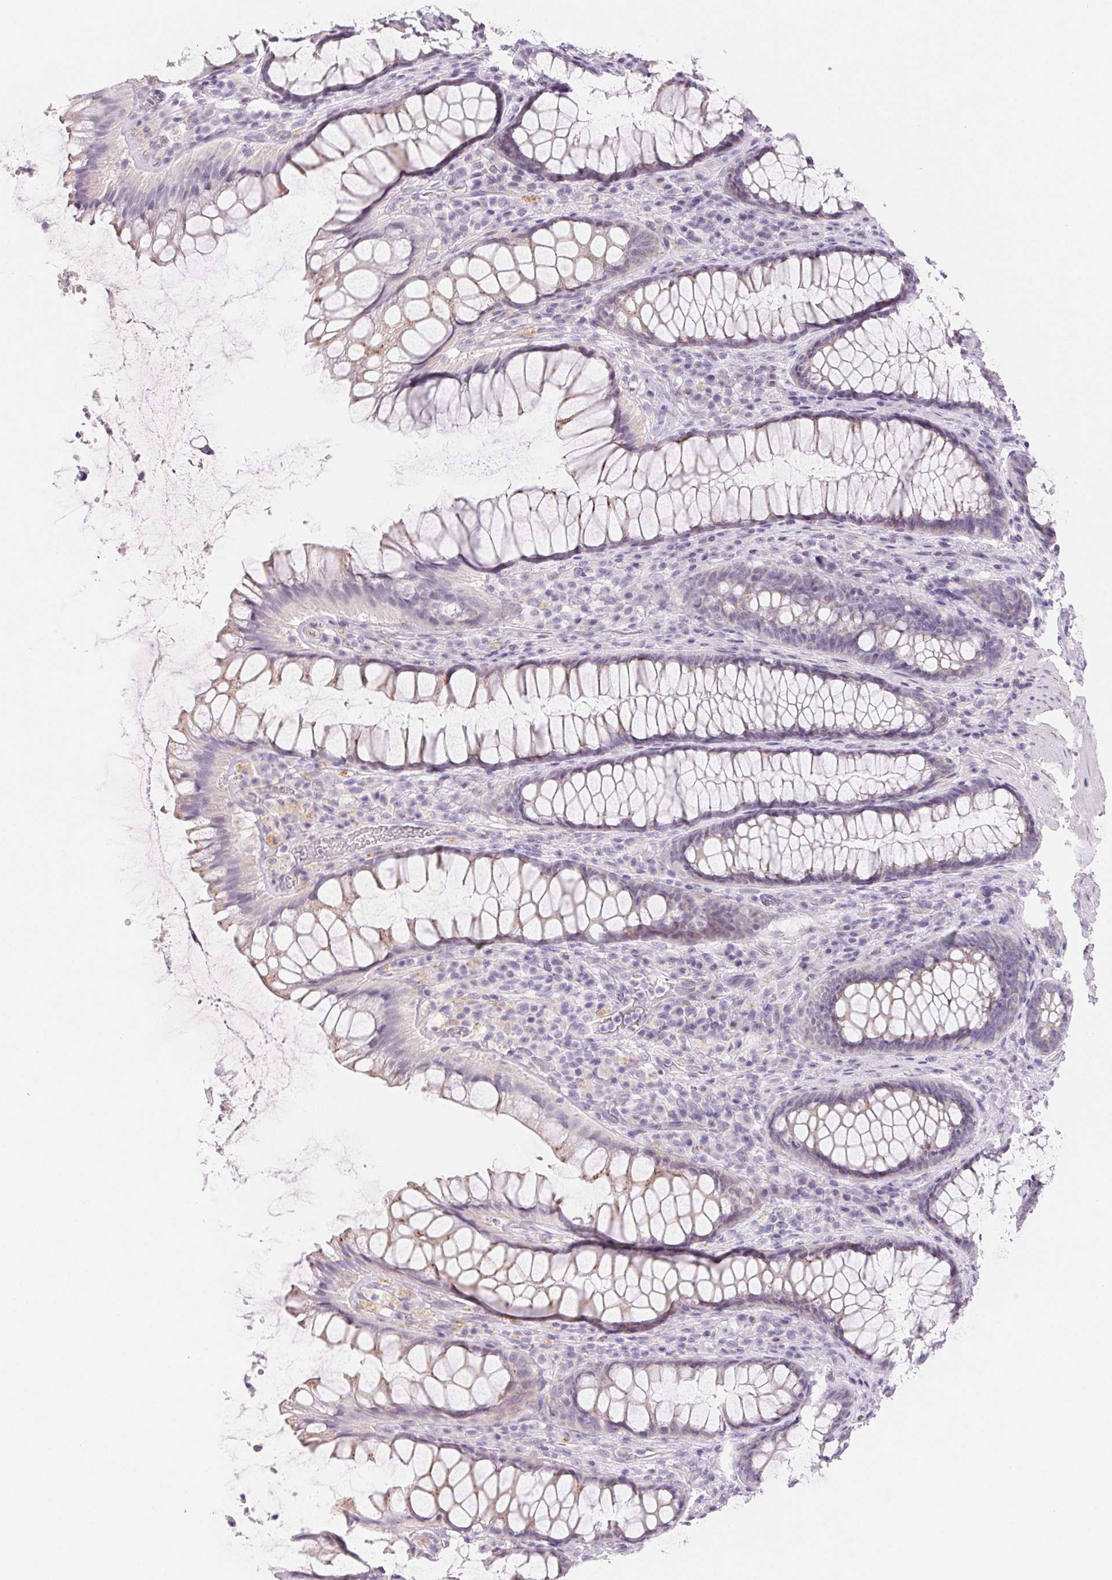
{"staining": {"intensity": "moderate", "quantity": "<25%", "location": "cytoplasmic/membranous"}, "tissue": "rectum", "cell_type": "Glandular cells", "image_type": "normal", "snomed": [{"axis": "morphology", "description": "Normal tissue, NOS"}, {"axis": "topography", "description": "Rectum"}], "caption": "The image exhibits a brown stain indicating the presence of a protein in the cytoplasmic/membranous of glandular cells in rectum. (Brightfield microscopy of DAB IHC at high magnification).", "gene": "BPIFB2", "patient": {"sex": "male", "age": 72}}